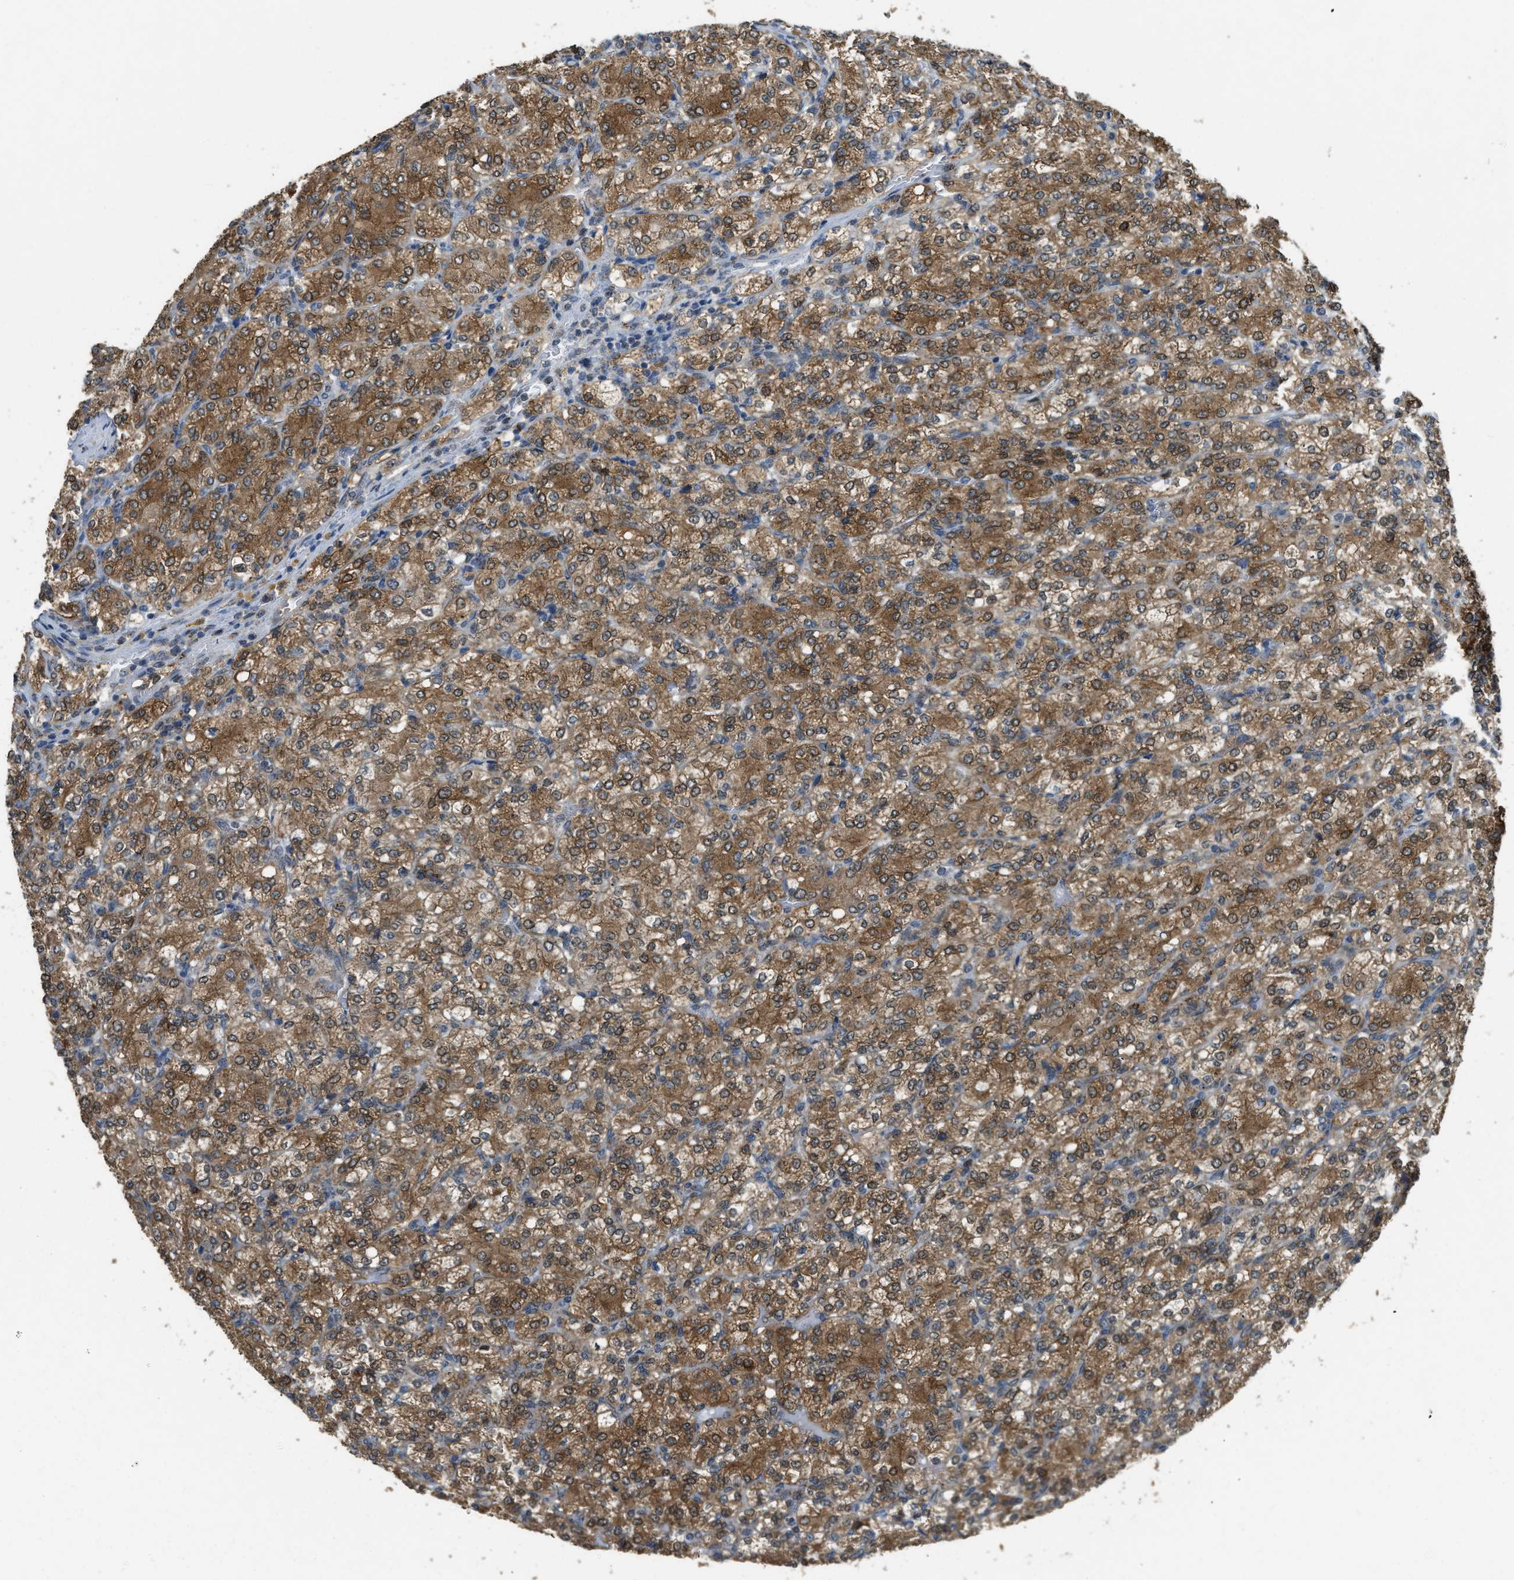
{"staining": {"intensity": "moderate", "quantity": ">75%", "location": "cytoplasmic/membranous"}, "tissue": "renal cancer", "cell_type": "Tumor cells", "image_type": "cancer", "snomed": [{"axis": "morphology", "description": "Adenocarcinoma, NOS"}, {"axis": "topography", "description": "Kidney"}], "caption": "High-magnification brightfield microscopy of adenocarcinoma (renal) stained with DAB (3,3'-diaminobenzidine) (brown) and counterstained with hematoxylin (blue). tumor cells exhibit moderate cytoplasmic/membranous positivity is appreciated in approximately>75% of cells. The staining was performed using DAB (3,3'-diaminobenzidine), with brown indicating positive protein expression. Nuclei are stained blue with hematoxylin.", "gene": "IPO7", "patient": {"sex": "male", "age": 77}}